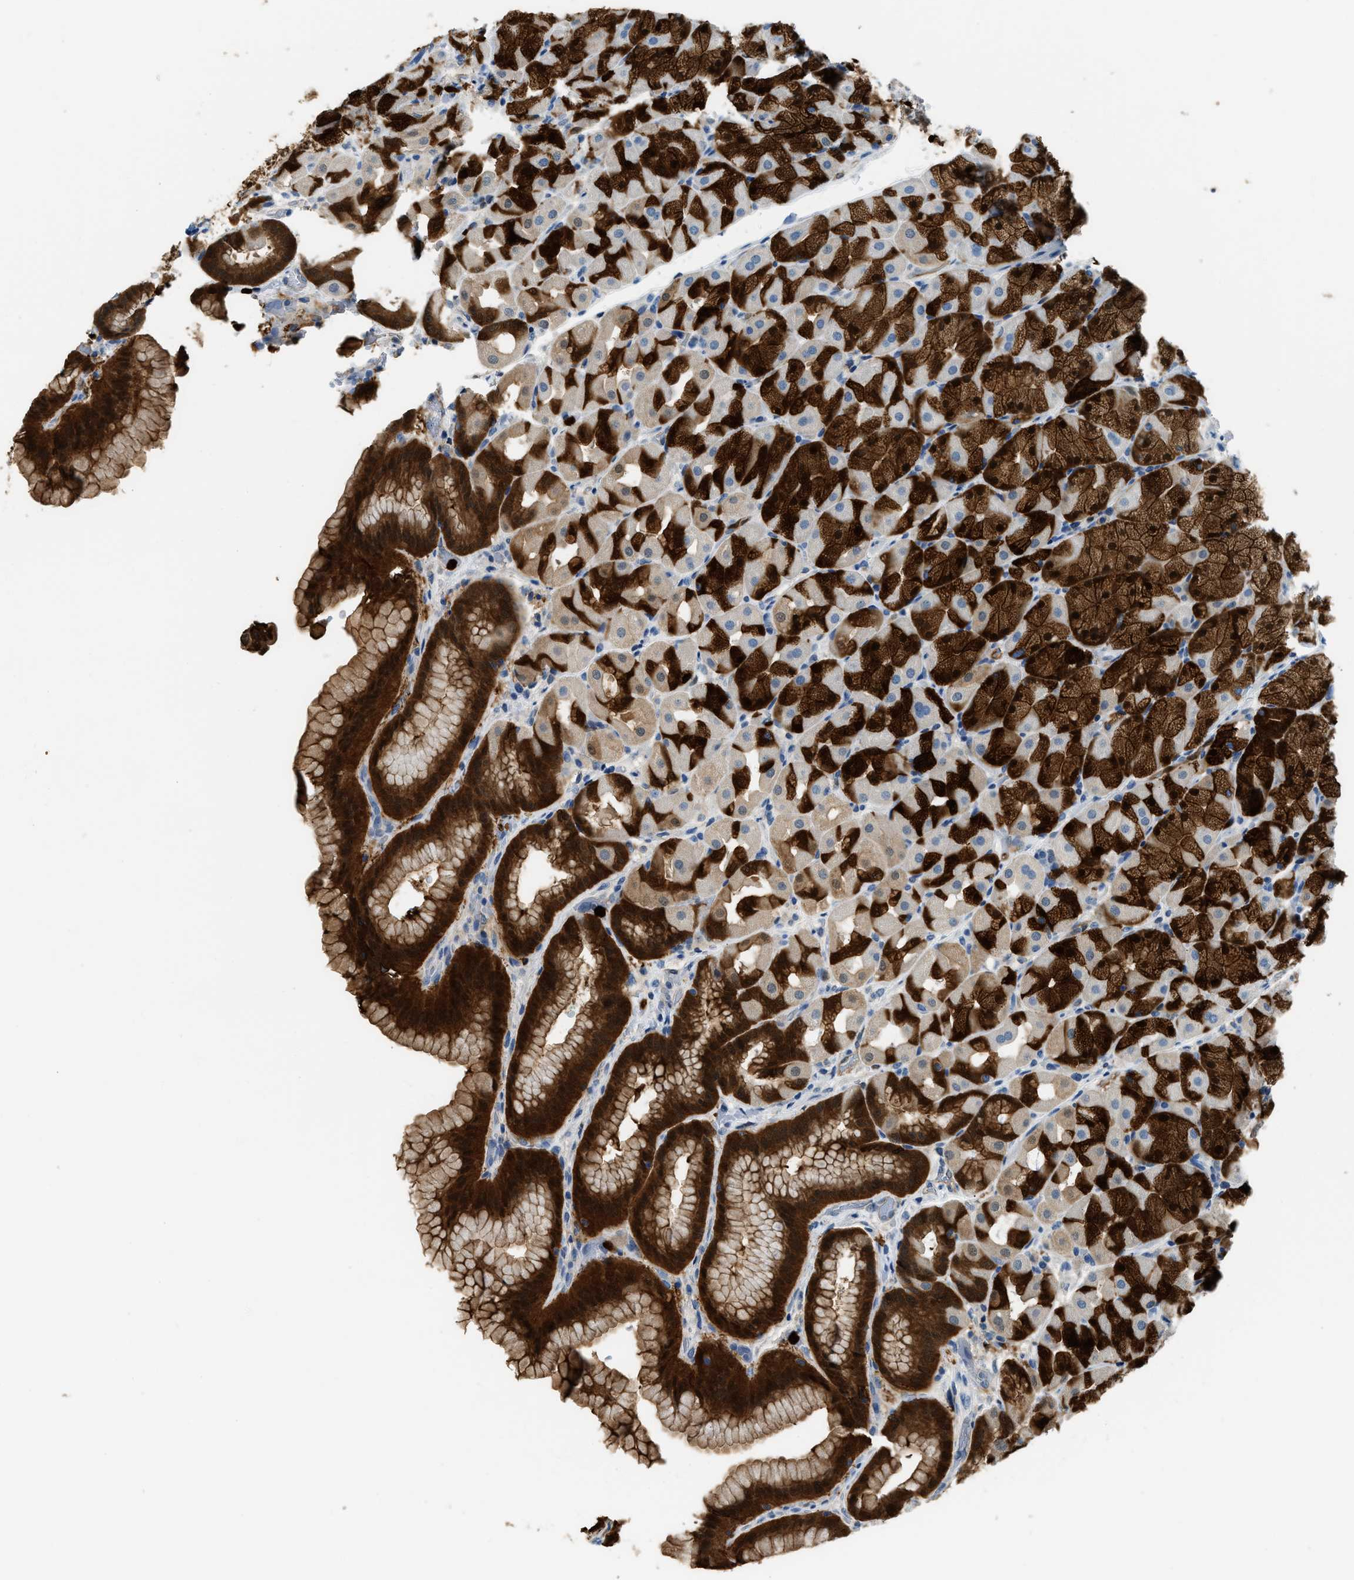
{"staining": {"intensity": "strong", "quantity": ">75%", "location": "cytoplasmic/membranous,nuclear"}, "tissue": "stomach", "cell_type": "Glandular cells", "image_type": "normal", "snomed": [{"axis": "morphology", "description": "Normal tissue, NOS"}, {"axis": "morphology", "description": "Carcinoid, malignant, NOS"}, {"axis": "topography", "description": "Stomach, upper"}], "caption": "Stomach stained with DAB (3,3'-diaminobenzidine) immunohistochemistry (IHC) demonstrates high levels of strong cytoplasmic/membranous,nuclear staining in approximately >75% of glandular cells. Ihc stains the protein in brown and the nuclei are stained blue.", "gene": "ANXA3", "patient": {"sex": "male", "age": 39}}